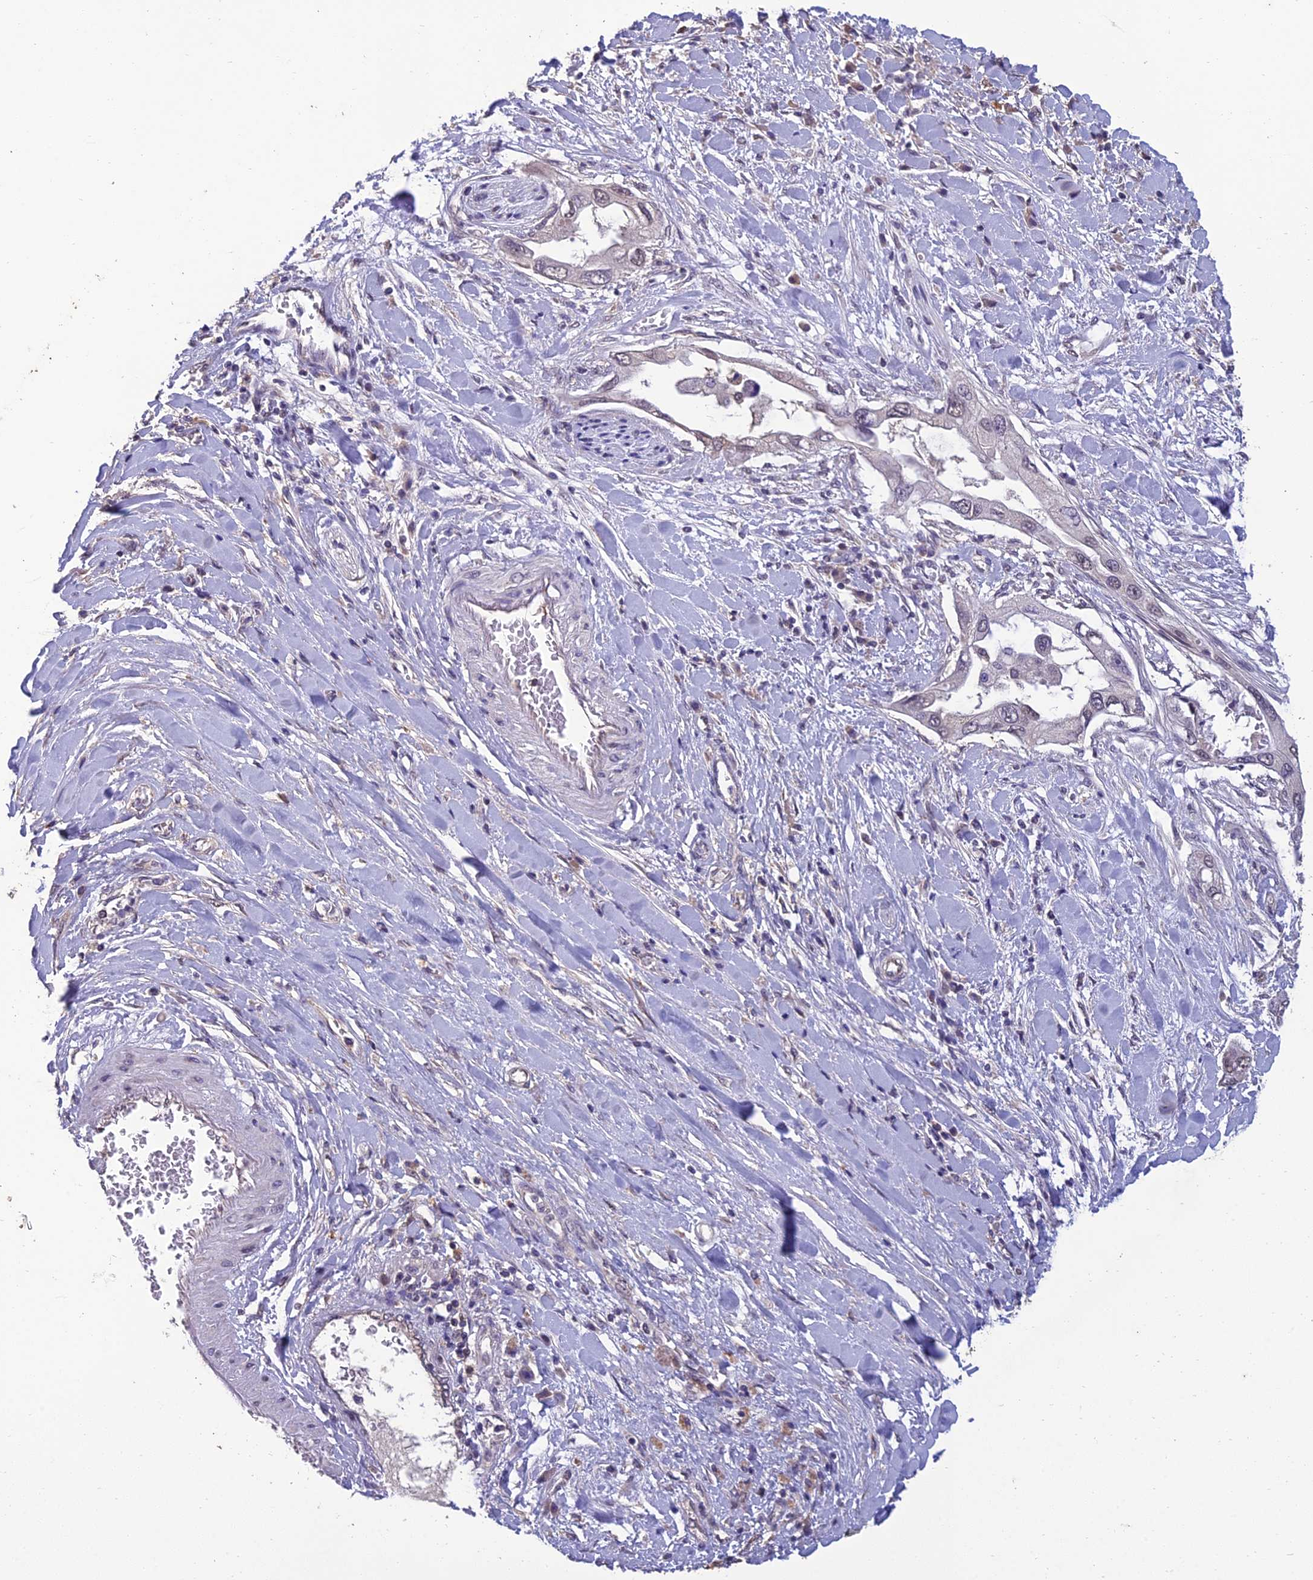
{"staining": {"intensity": "moderate", "quantity": "25%-75%", "location": "nuclear"}, "tissue": "pancreatic cancer", "cell_type": "Tumor cells", "image_type": "cancer", "snomed": [{"axis": "morphology", "description": "Inflammation, NOS"}, {"axis": "morphology", "description": "Adenocarcinoma, NOS"}, {"axis": "topography", "description": "Pancreas"}], "caption": "High-magnification brightfield microscopy of pancreatic adenocarcinoma stained with DAB (3,3'-diaminobenzidine) (brown) and counterstained with hematoxylin (blue). tumor cells exhibit moderate nuclear staining is appreciated in approximately25%-75% of cells.", "gene": "GRWD1", "patient": {"sex": "female", "age": 56}}